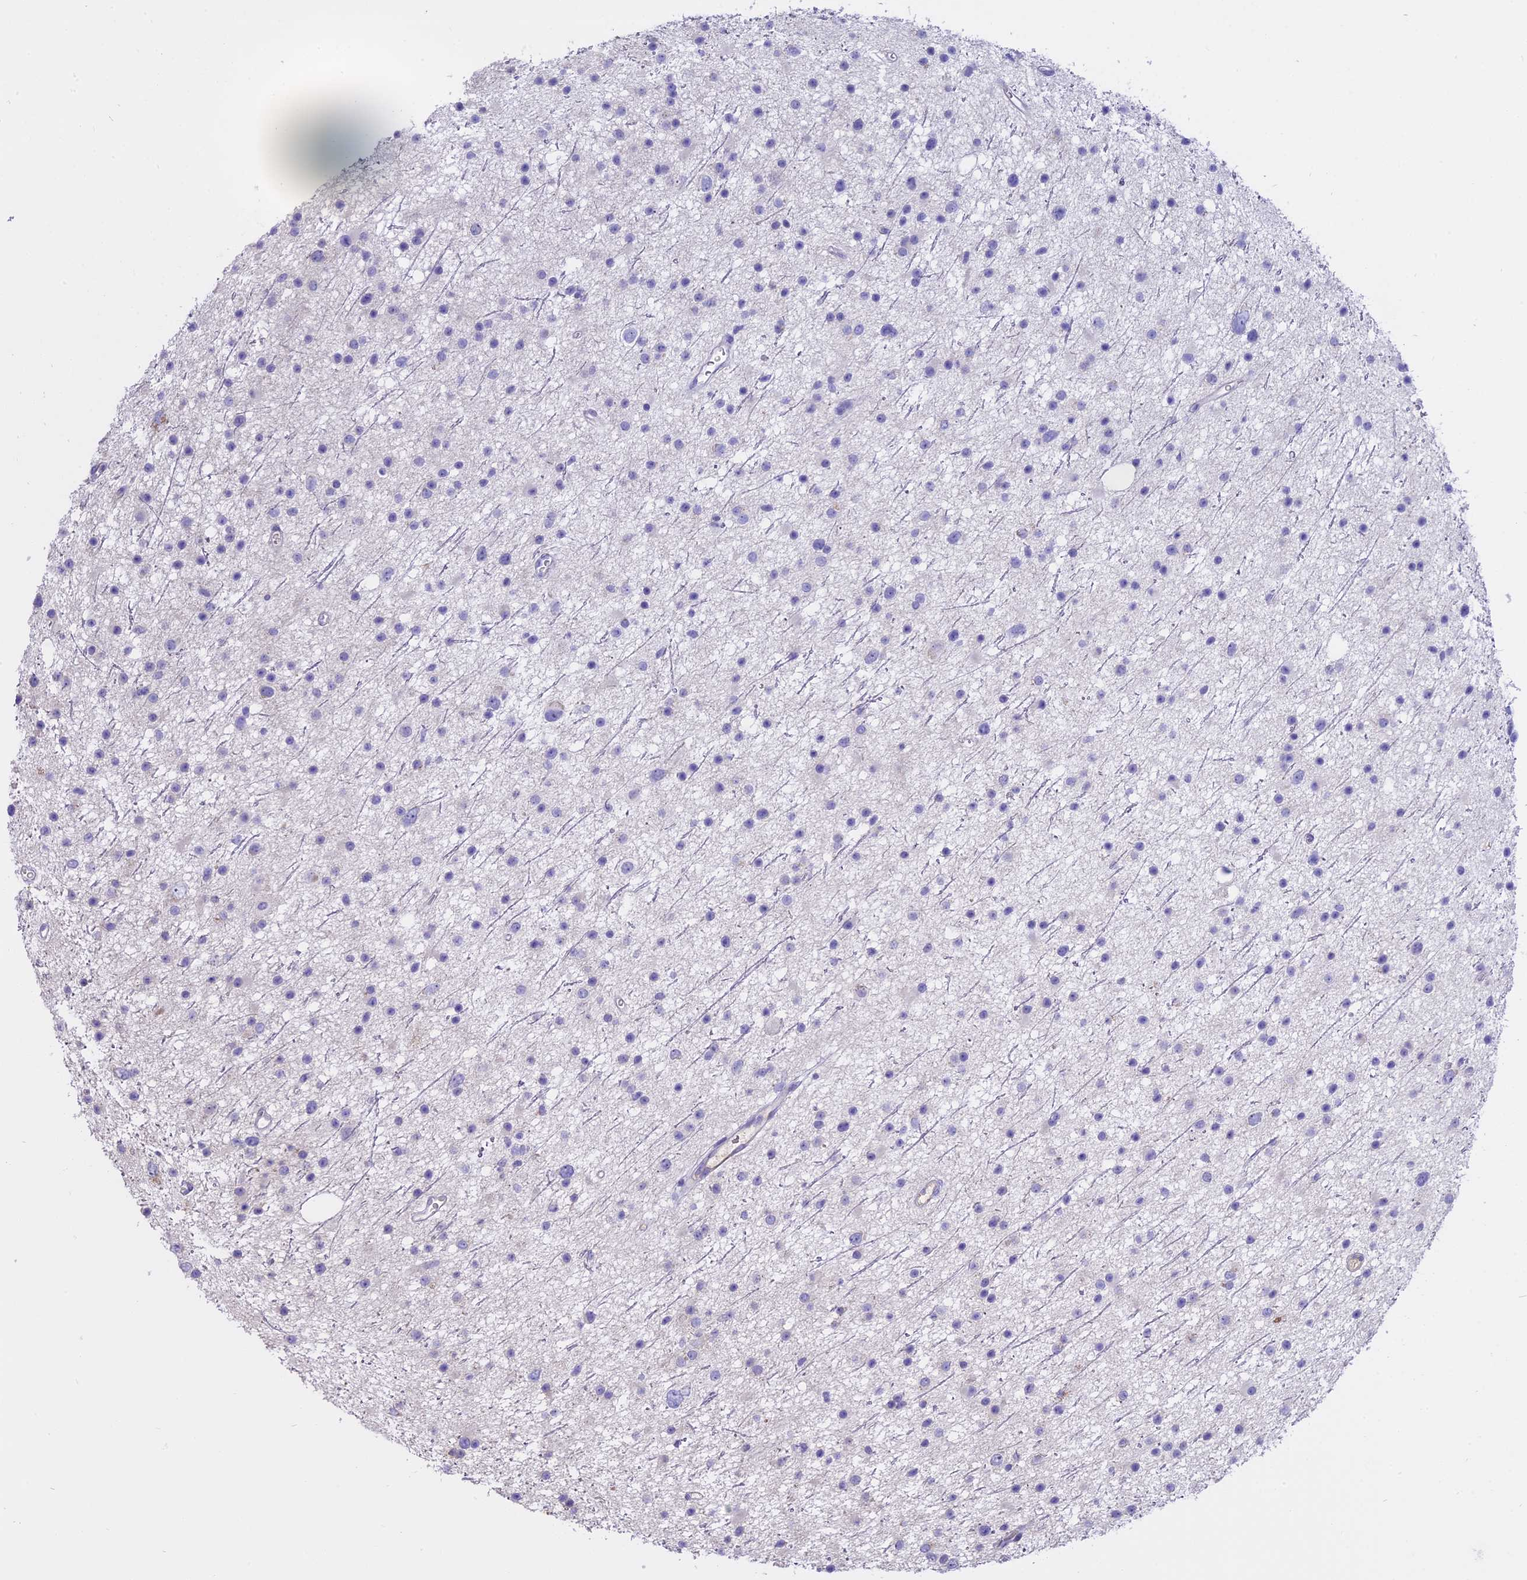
{"staining": {"intensity": "negative", "quantity": "none", "location": "none"}, "tissue": "glioma", "cell_type": "Tumor cells", "image_type": "cancer", "snomed": [{"axis": "morphology", "description": "Glioma, malignant, Low grade"}, {"axis": "topography", "description": "Cerebral cortex"}], "caption": "High magnification brightfield microscopy of malignant low-grade glioma stained with DAB (3,3'-diaminobenzidine) (brown) and counterstained with hematoxylin (blue): tumor cells show no significant positivity. (DAB (3,3'-diaminobenzidine) immunohistochemistry, high magnification).", "gene": "WFDC2", "patient": {"sex": "female", "age": 39}}